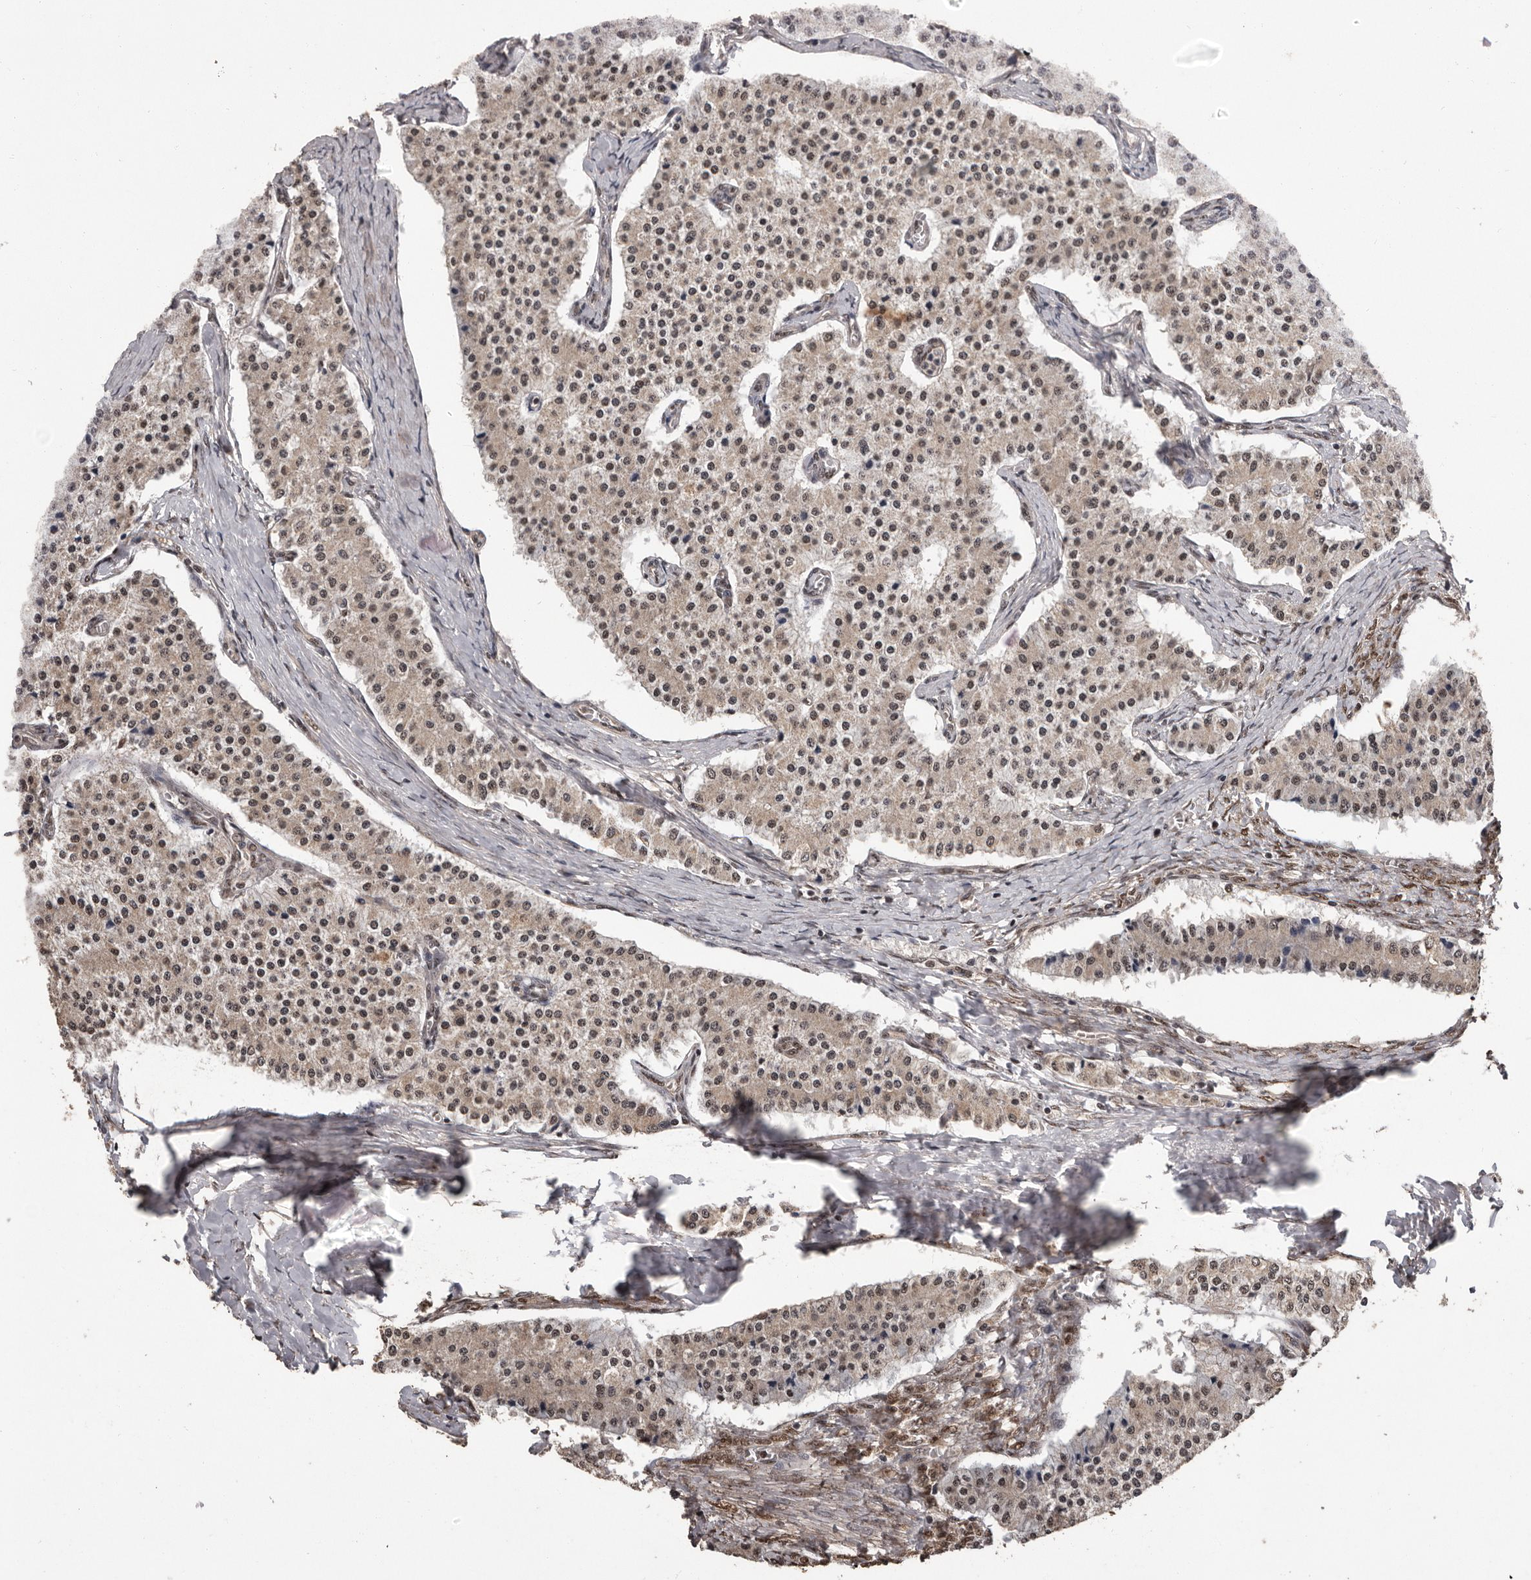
{"staining": {"intensity": "weak", "quantity": ">75%", "location": "cytoplasmic/membranous,nuclear"}, "tissue": "carcinoid", "cell_type": "Tumor cells", "image_type": "cancer", "snomed": [{"axis": "morphology", "description": "Carcinoid, malignant, NOS"}, {"axis": "topography", "description": "Colon"}], "caption": "Carcinoid tissue displays weak cytoplasmic/membranous and nuclear positivity in approximately >75% of tumor cells, visualized by immunohistochemistry.", "gene": "VPS37A", "patient": {"sex": "female", "age": 52}}